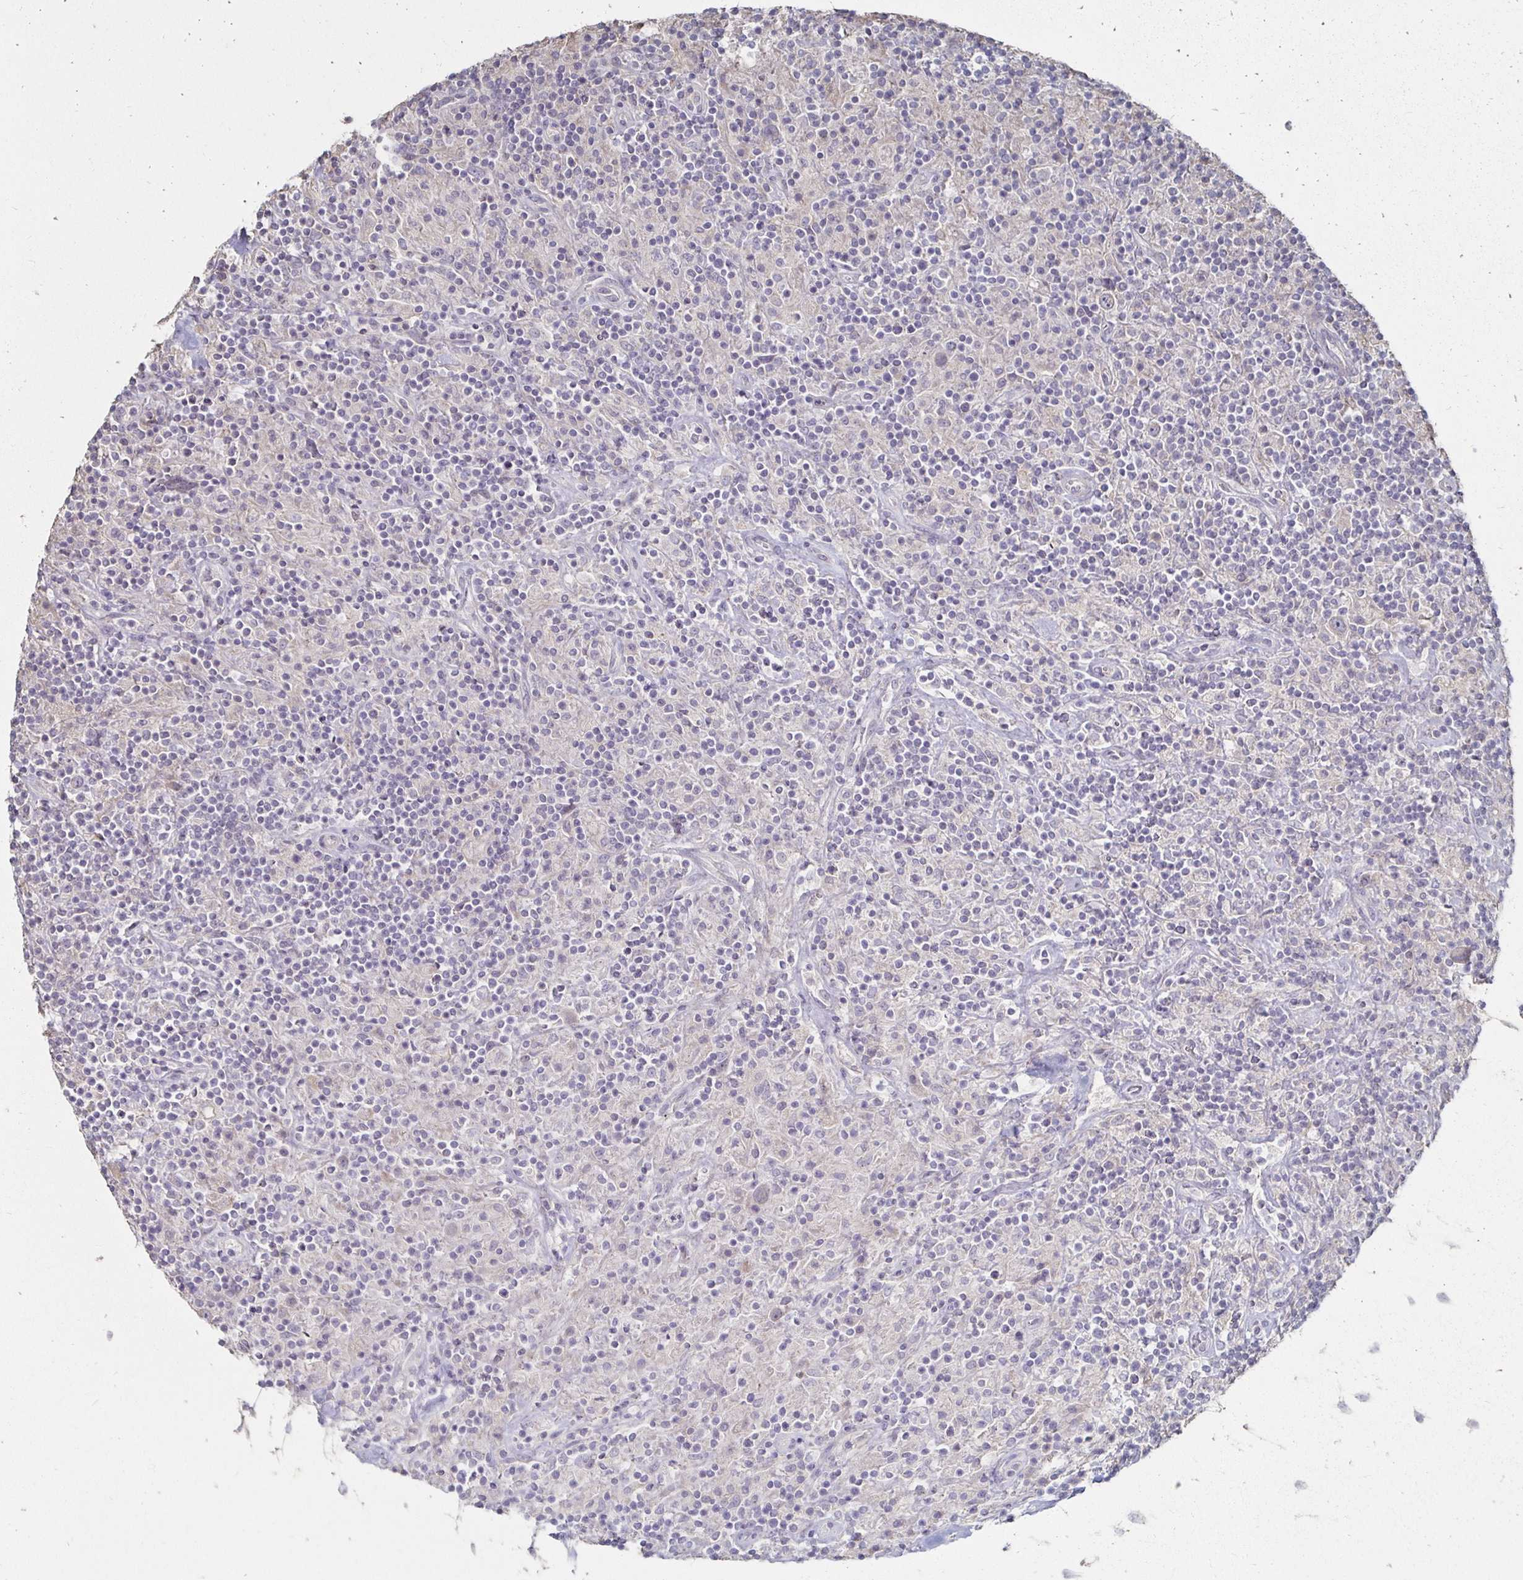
{"staining": {"intensity": "negative", "quantity": "none", "location": "none"}, "tissue": "lymphoma", "cell_type": "Tumor cells", "image_type": "cancer", "snomed": [{"axis": "morphology", "description": "Hodgkin's disease, NOS"}, {"axis": "topography", "description": "Lymph node"}], "caption": "Micrograph shows no significant protein positivity in tumor cells of lymphoma.", "gene": "ZNF727", "patient": {"sex": "male", "age": 70}}